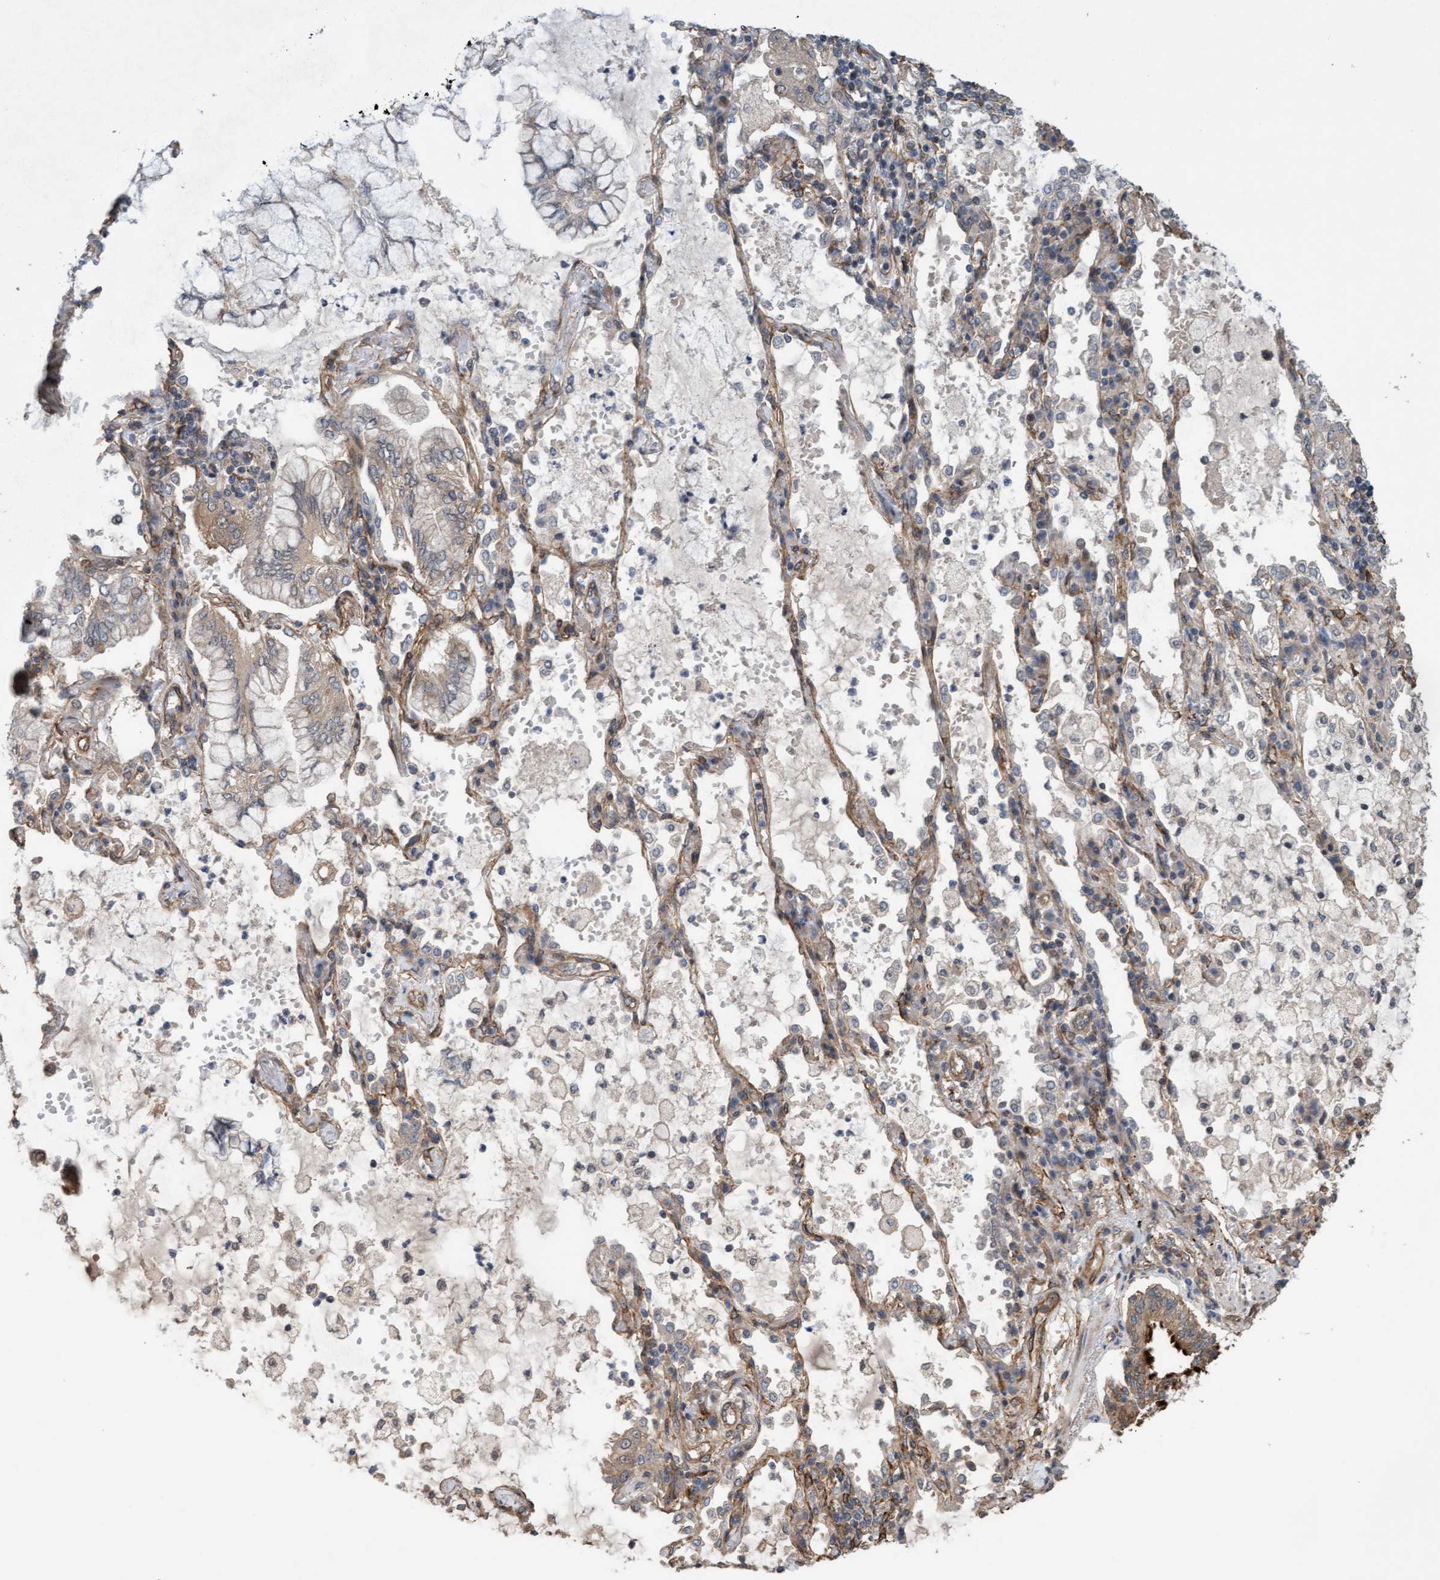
{"staining": {"intensity": "weak", "quantity": "25%-75%", "location": "cytoplasmic/membranous"}, "tissue": "lung cancer", "cell_type": "Tumor cells", "image_type": "cancer", "snomed": [{"axis": "morphology", "description": "Adenocarcinoma, NOS"}, {"axis": "topography", "description": "Lung"}], "caption": "The photomicrograph reveals a brown stain indicating the presence of a protein in the cytoplasmic/membranous of tumor cells in adenocarcinoma (lung).", "gene": "CDC42EP4", "patient": {"sex": "female", "age": 70}}